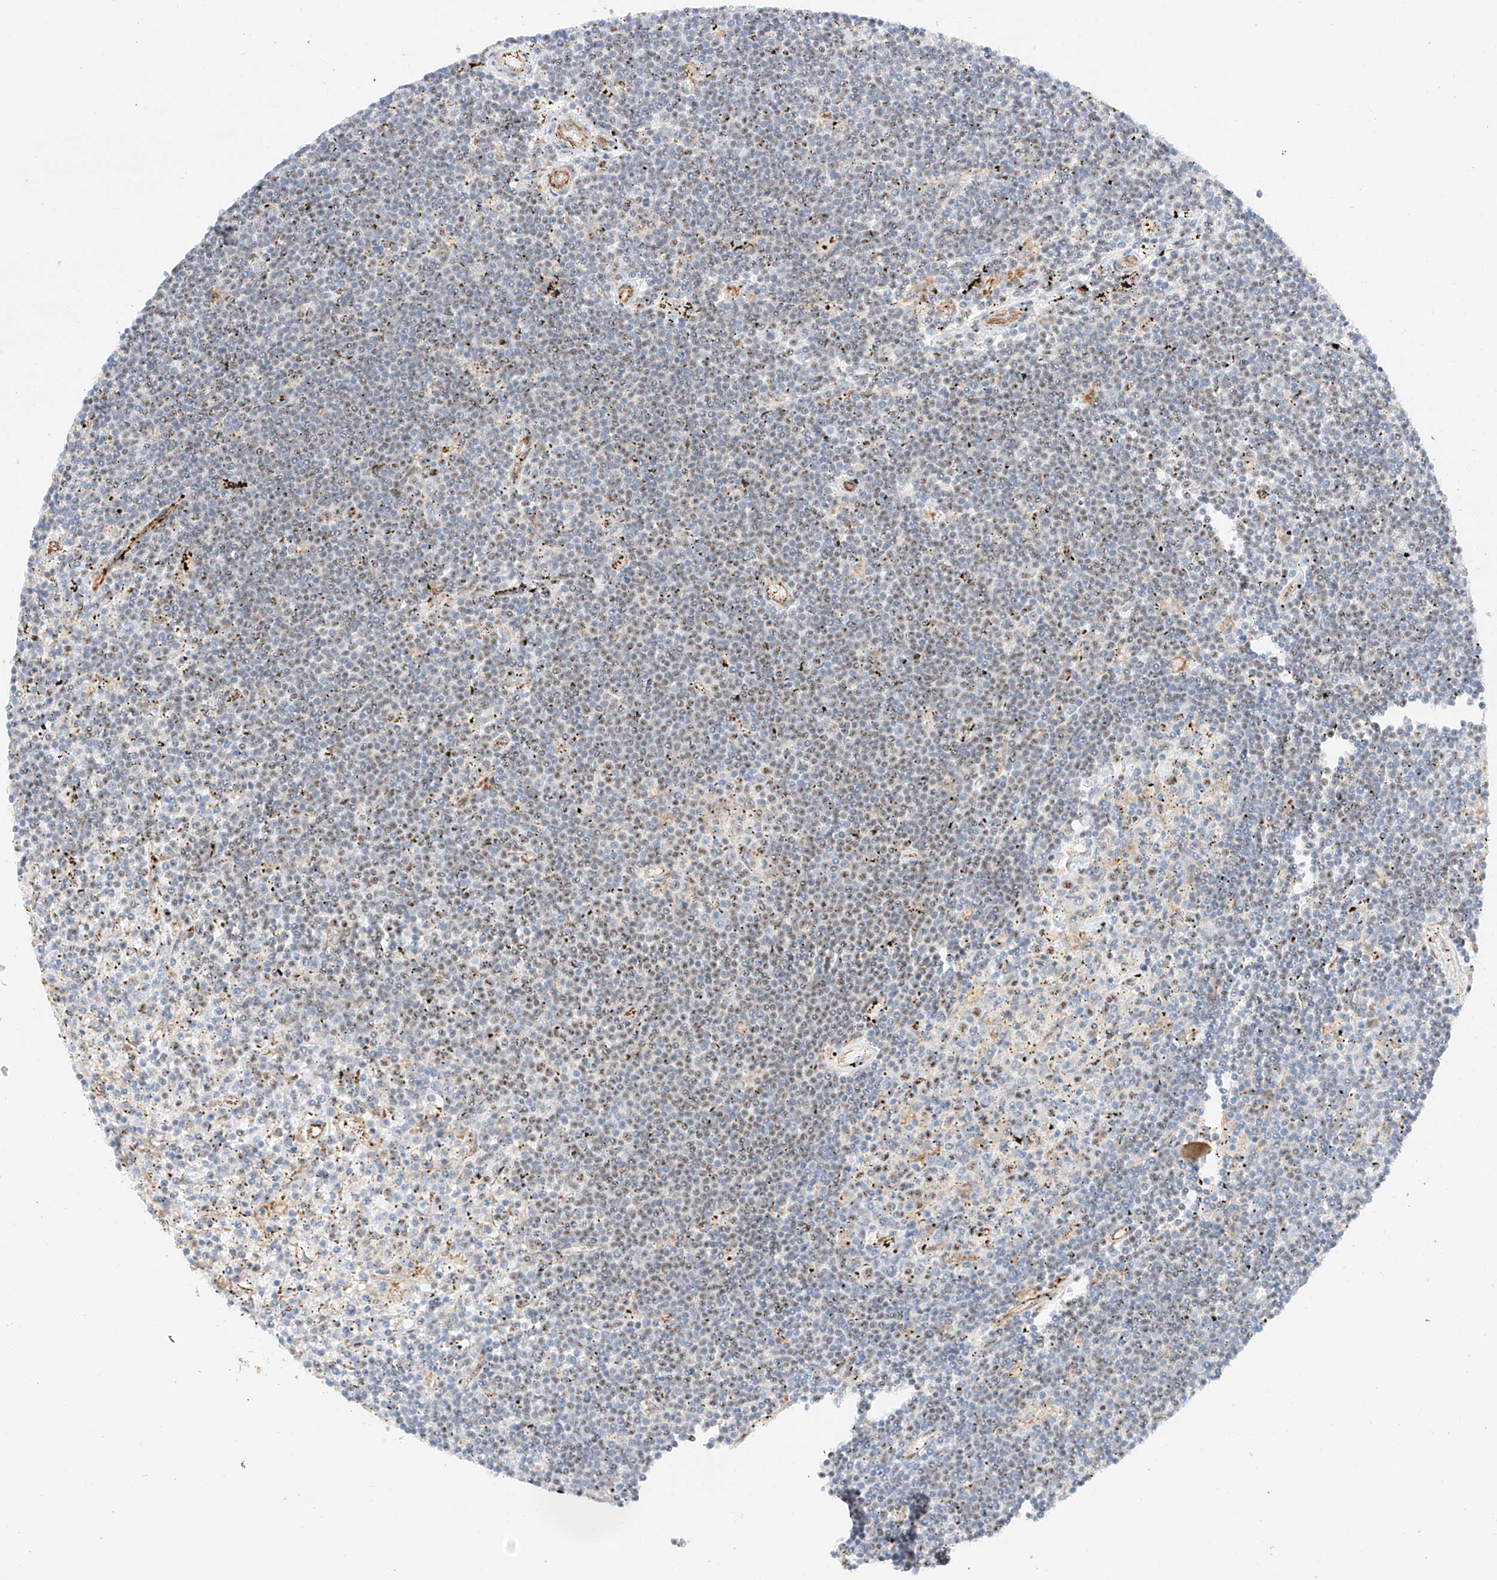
{"staining": {"intensity": "weak", "quantity": "25%-75%", "location": "nuclear"}, "tissue": "lymphoma", "cell_type": "Tumor cells", "image_type": "cancer", "snomed": [{"axis": "morphology", "description": "Malignant lymphoma, non-Hodgkin's type, Low grade"}, {"axis": "topography", "description": "Spleen"}], "caption": "Brown immunohistochemical staining in human lymphoma reveals weak nuclear expression in about 25%-75% of tumor cells.", "gene": "ATXN7L2", "patient": {"sex": "male", "age": 76}}